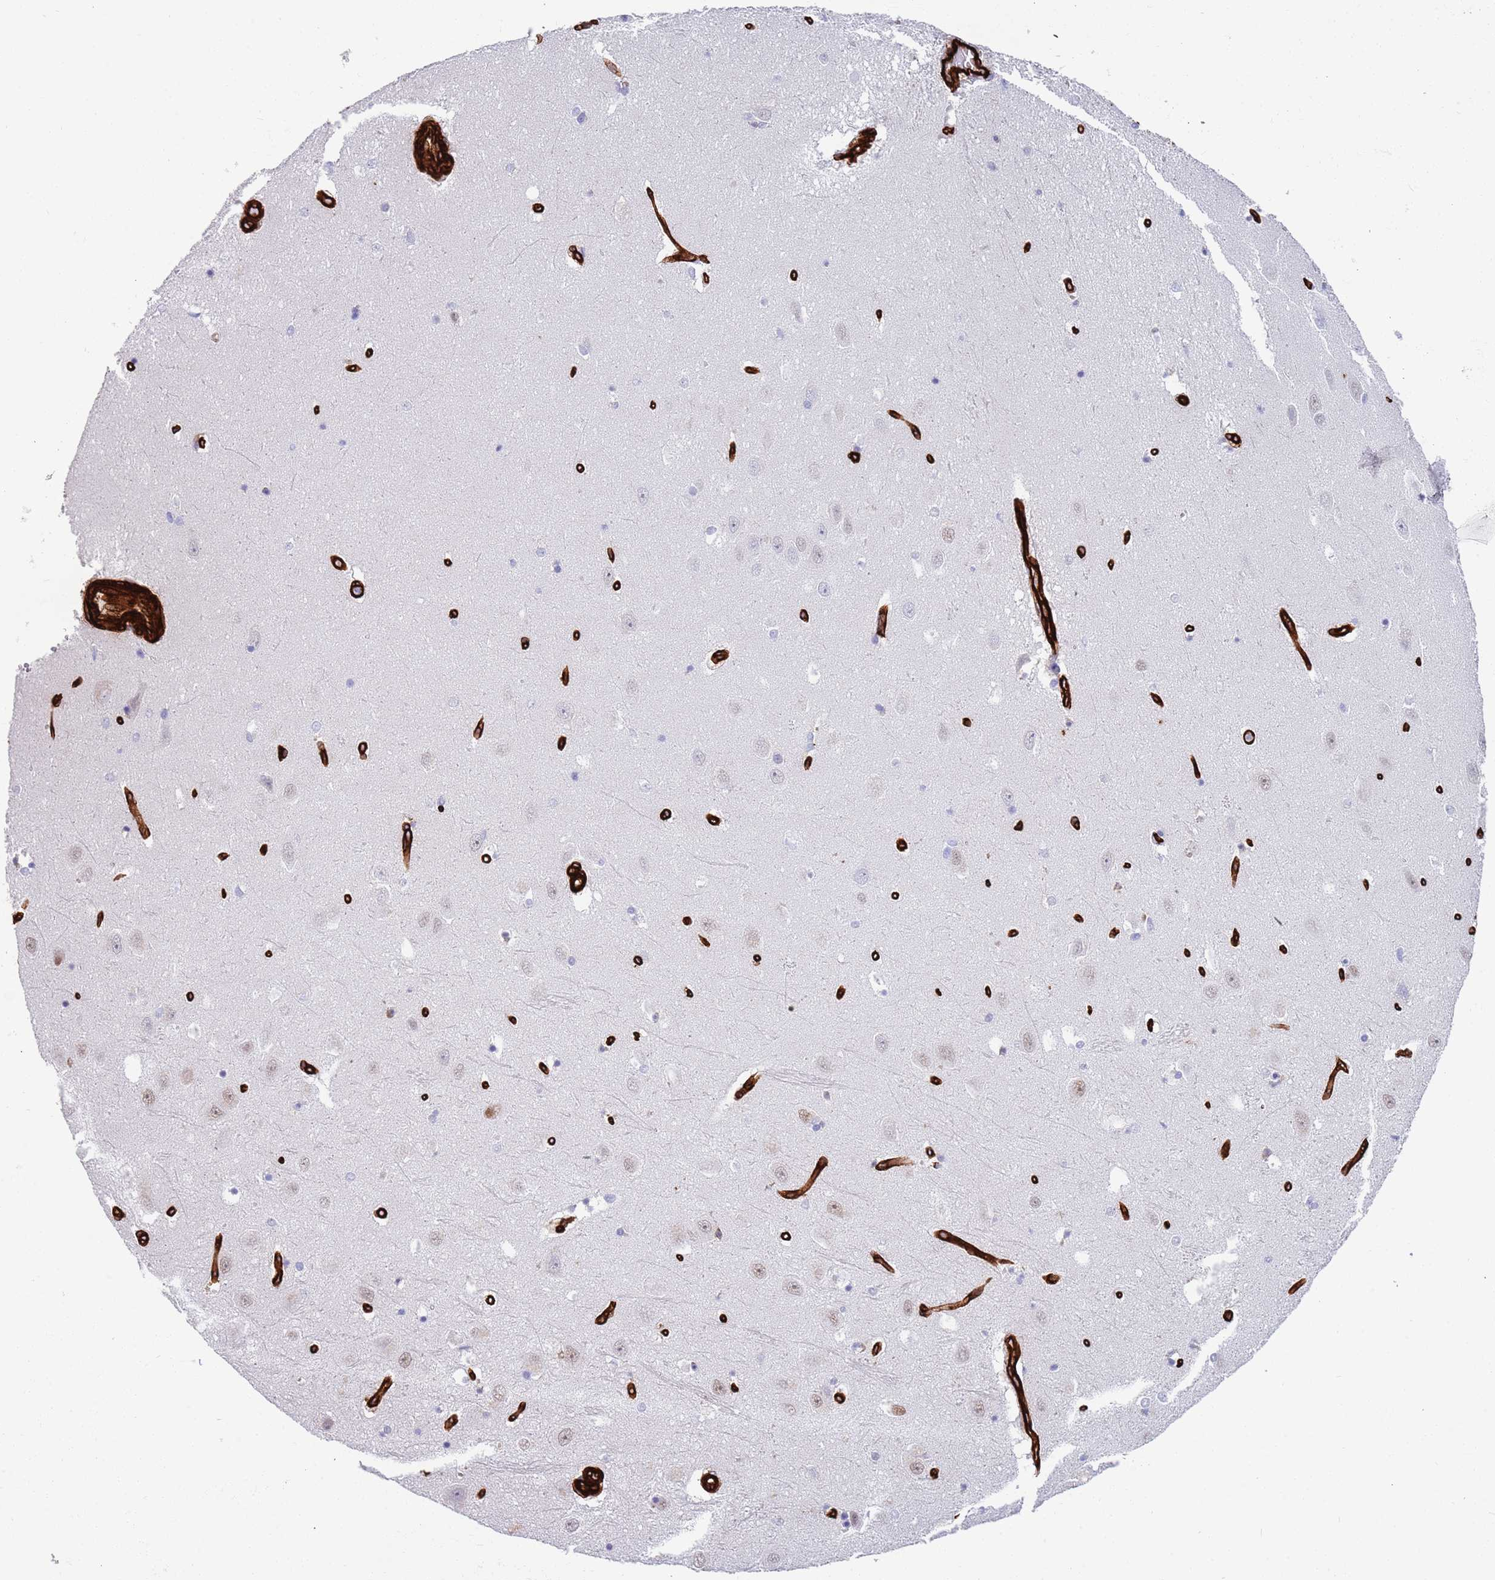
{"staining": {"intensity": "negative", "quantity": "none", "location": "none"}, "tissue": "hippocampus", "cell_type": "Glial cells", "image_type": "normal", "snomed": [{"axis": "morphology", "description": "Normal tissue, NOS"}, {"axis": "topography", "description": "Hippocampus"}], "caption": "Immunohistochemistry of benign hippocampus reveals no positivity in glial cells.", "gene": "CAV2", "patient": {"sex": "female", "age": 64}}